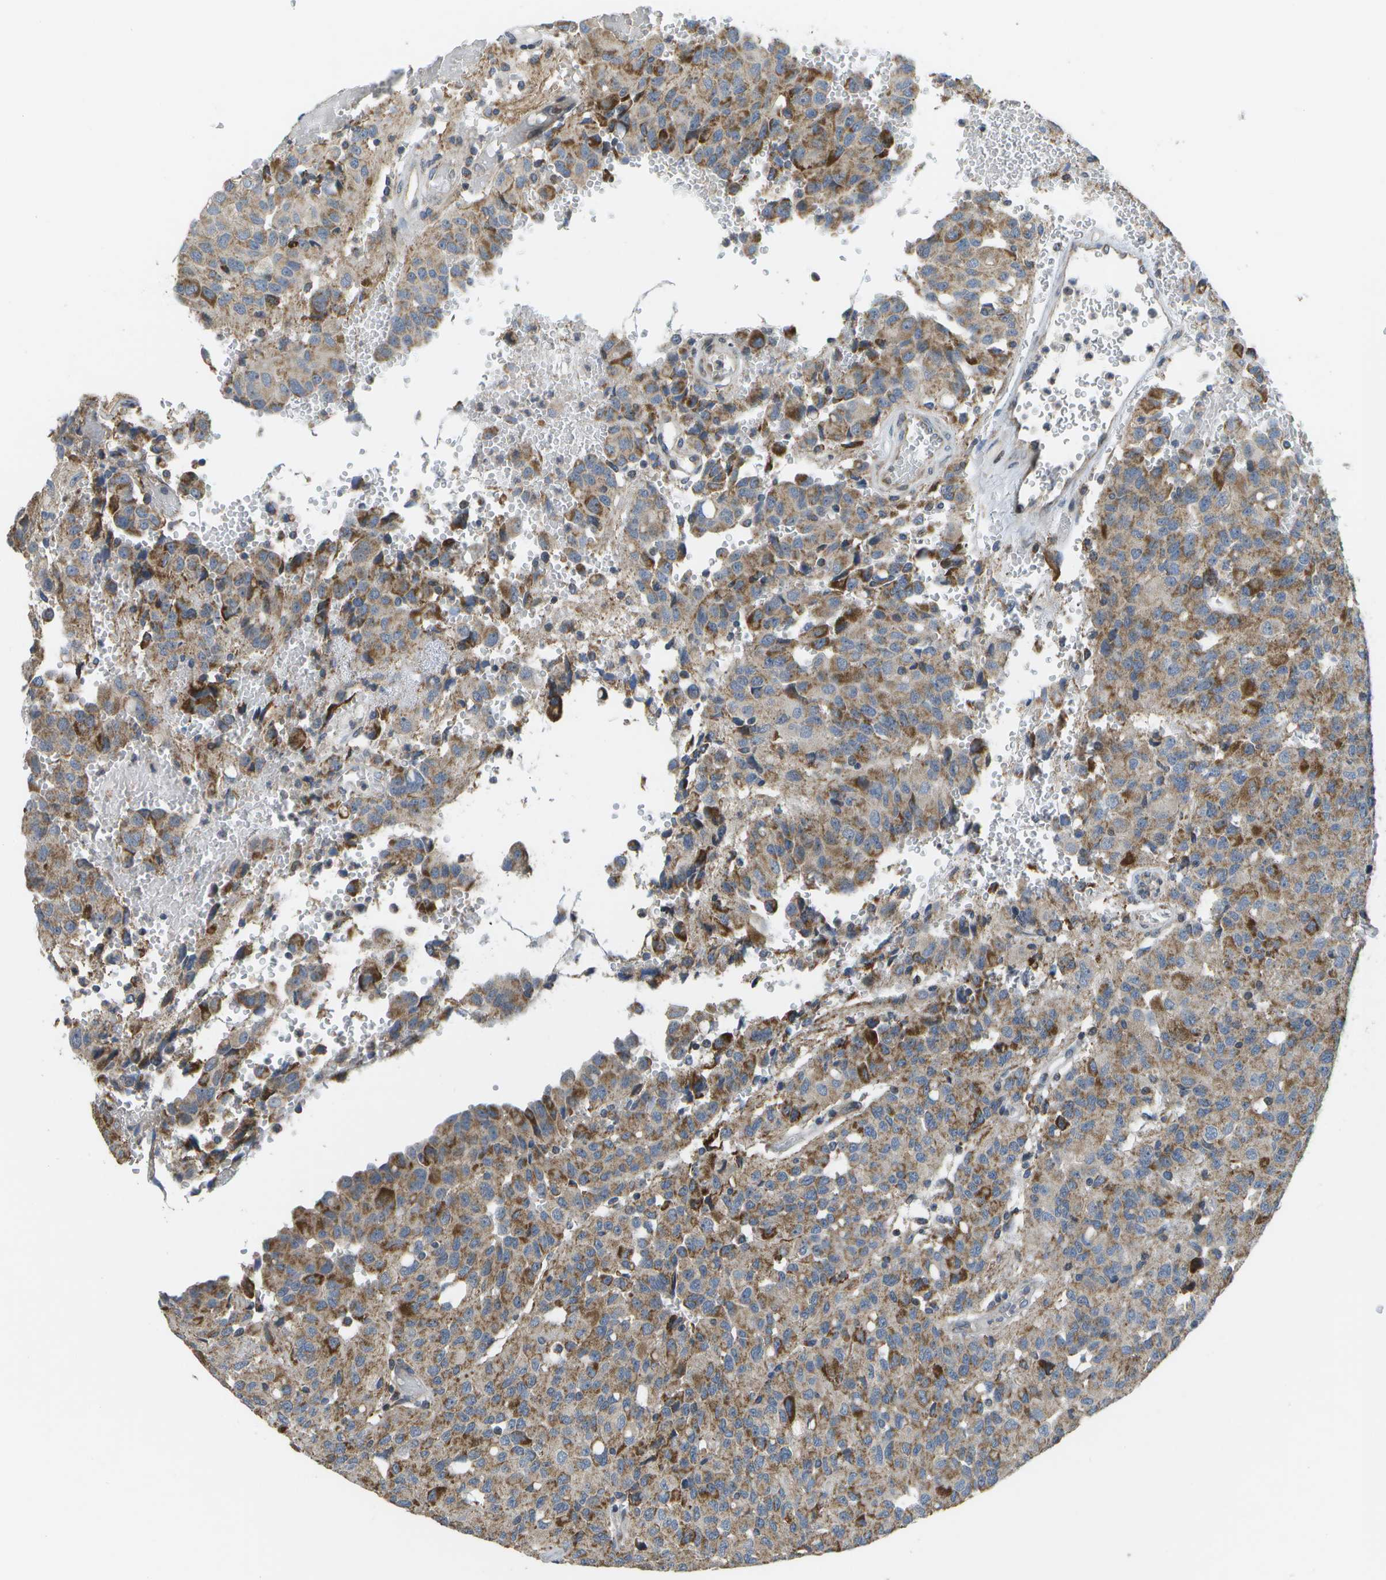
{"staining": {"intensity": "moderate", "quantity": ">75%", "location": "cytoplasmic/membranous"}, "tissue": "glioma", "cell_type": "Tumor cells", "image_type": "cancer", "snomed": [{"axis": "morphology", "description": "Glioma, malignant, High grade"}, {"axis": "topography", "description": "Brain"}], "caption": "Tumor cells show medium levels of moderate cytoplasmic/membranous positivity in about >75% of cells in glioma. The staining is performed using DAB (3,3'-diaminobenzidine) brown chromogen to label protein expression. The nuclei are counter-stained blue using hematoxylin.", "gene": "HADHA", "patient": {"sex": "male", "age": 32}}